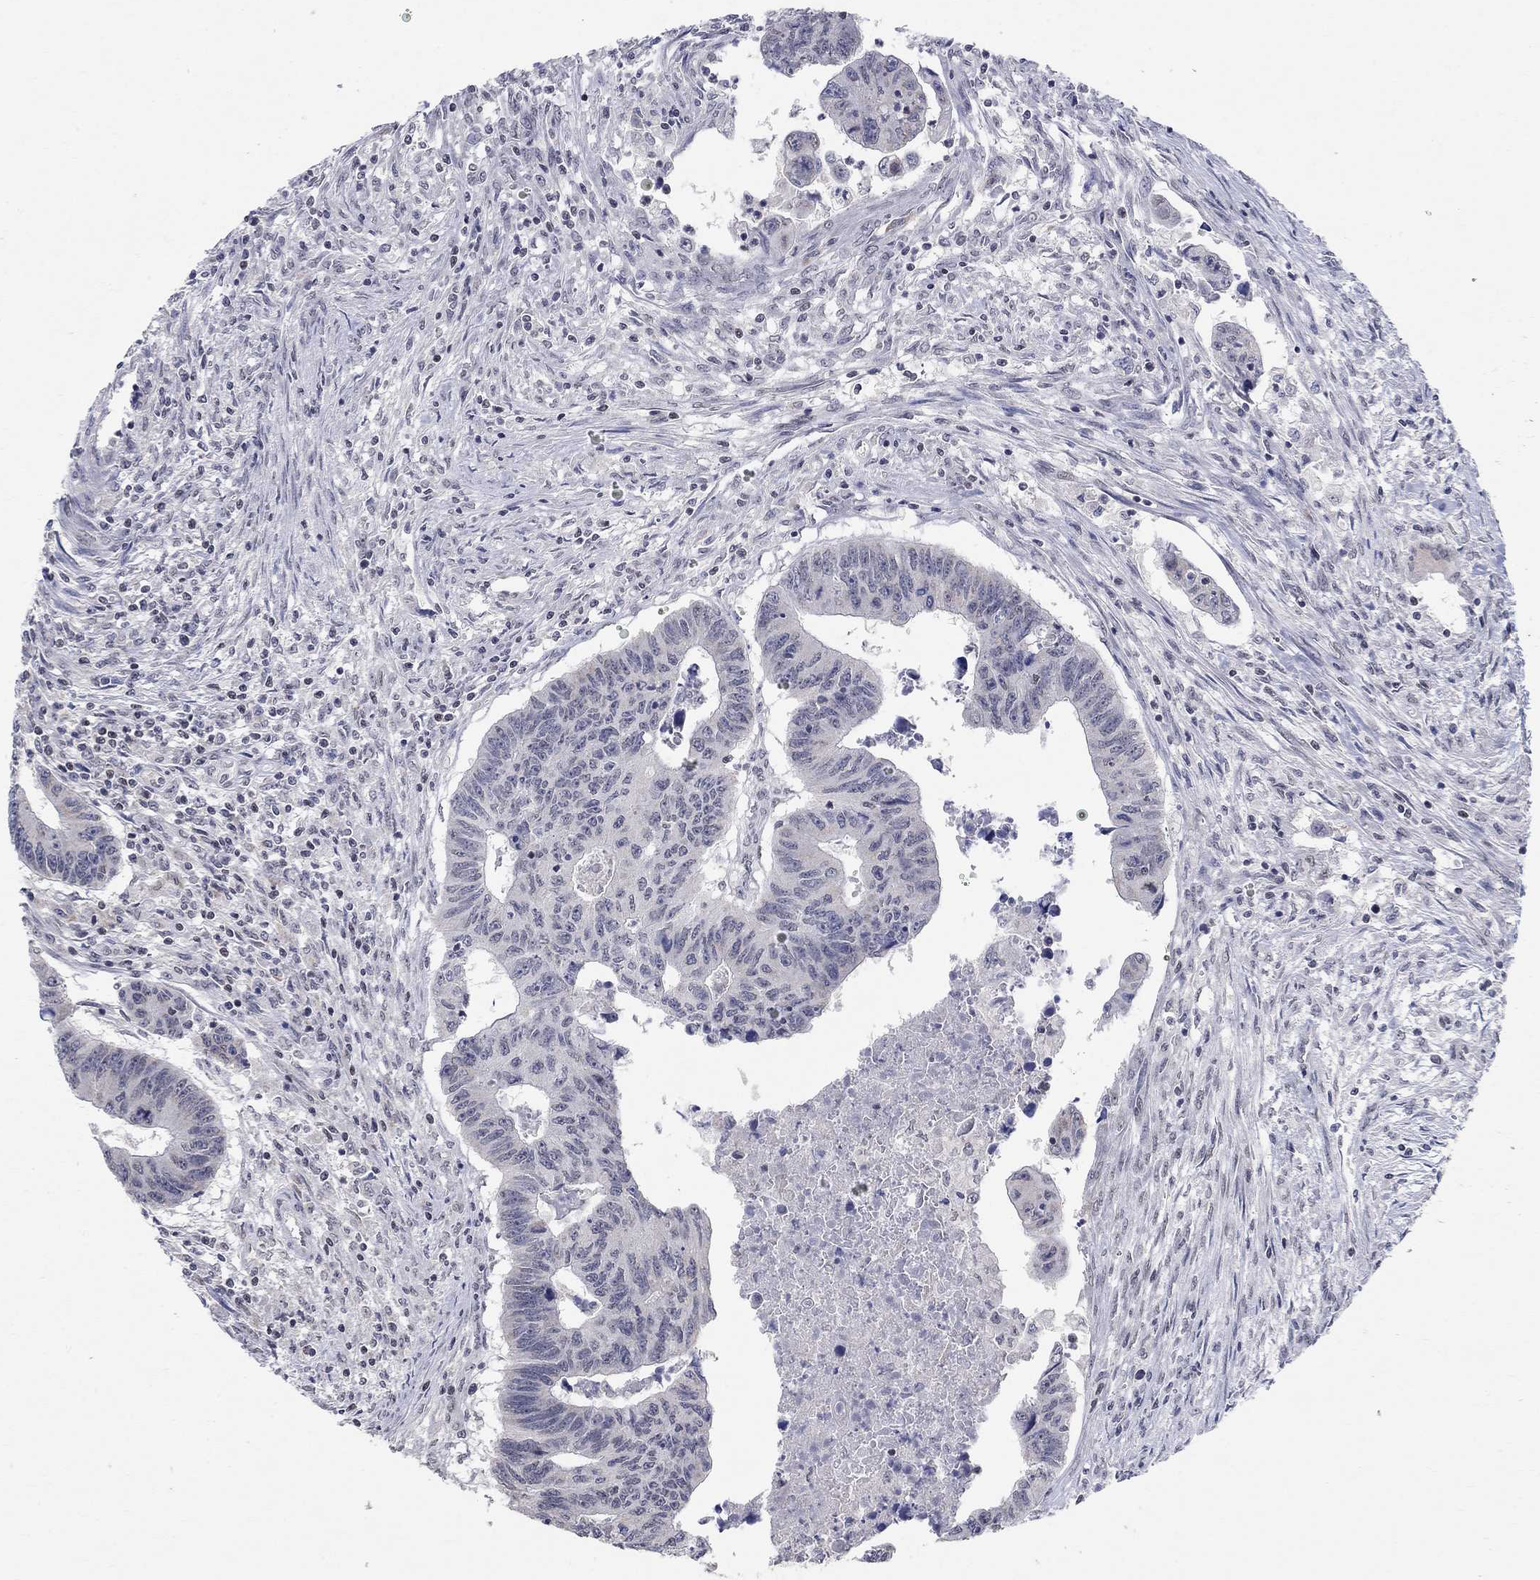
{"staining": {"intensity": "negative", "quantity": "none", "location": "none"}, "tissue": "colorectal cancer", "cell_type": "Tumor cells", "image_type": "cancer", "snomed": [{"axis": "morphology", "description": "Adenocarcinoma, NOS"}, {"axis": "topography", "description": "Rectum"}], "caption": "Adenocarcinoma (colorectal) was stained to show a protein in brown. There is no significant staining in tumor cells. (Stains: DAB (3,3'-diaminobenzidine) immunohistochemistry (IHC) with hematoxylin counter stain, Microscopy: brightfield microscopy at high magnification).", "gene": "KLF12", "patient": {"sex": "female", "age": 85}}